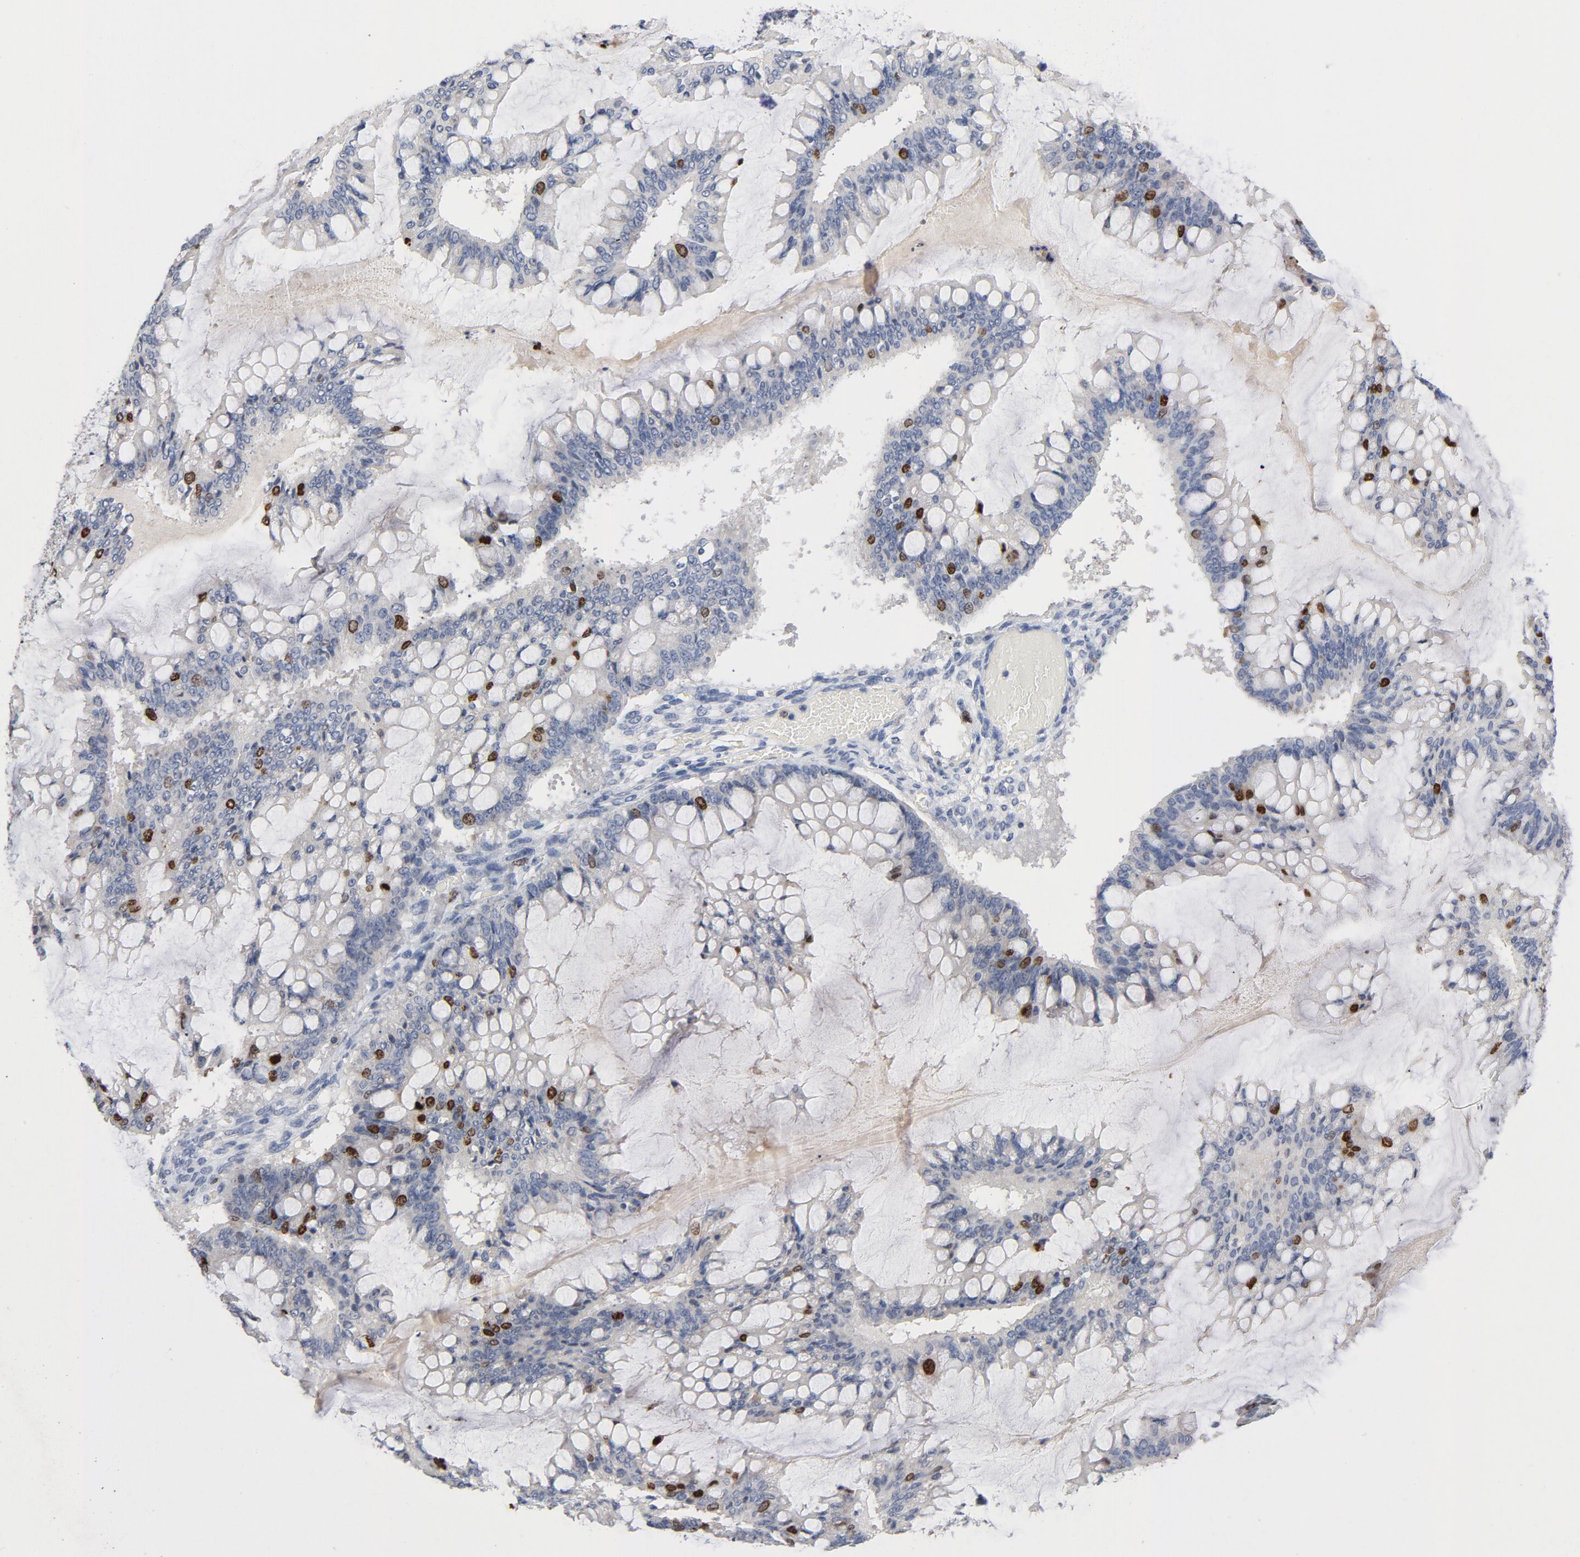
{"staining": {"intensity": "moderate", "quantity": "<25%", "location": "nuclear"}, "tissue": "ovarian cancer", "cell_type": "Tumor cells", "image_type": "cancer", "snomed": [{"axis": "morphology", "description": "Cystadenocarcinoma, mucinous, NOS"}, {"axis": "topography", "description": "Ovary"}], "caption": "Immunohistochemistry micrograph of mucinous cystadenocarcinoma (ovarian) stained for a protein (brown), which reveals low levels of moderate nuclear staining in about <25% of tumor cells.", "gene": "BIRC5", "patient": {"sex": "female", "age": 73}}